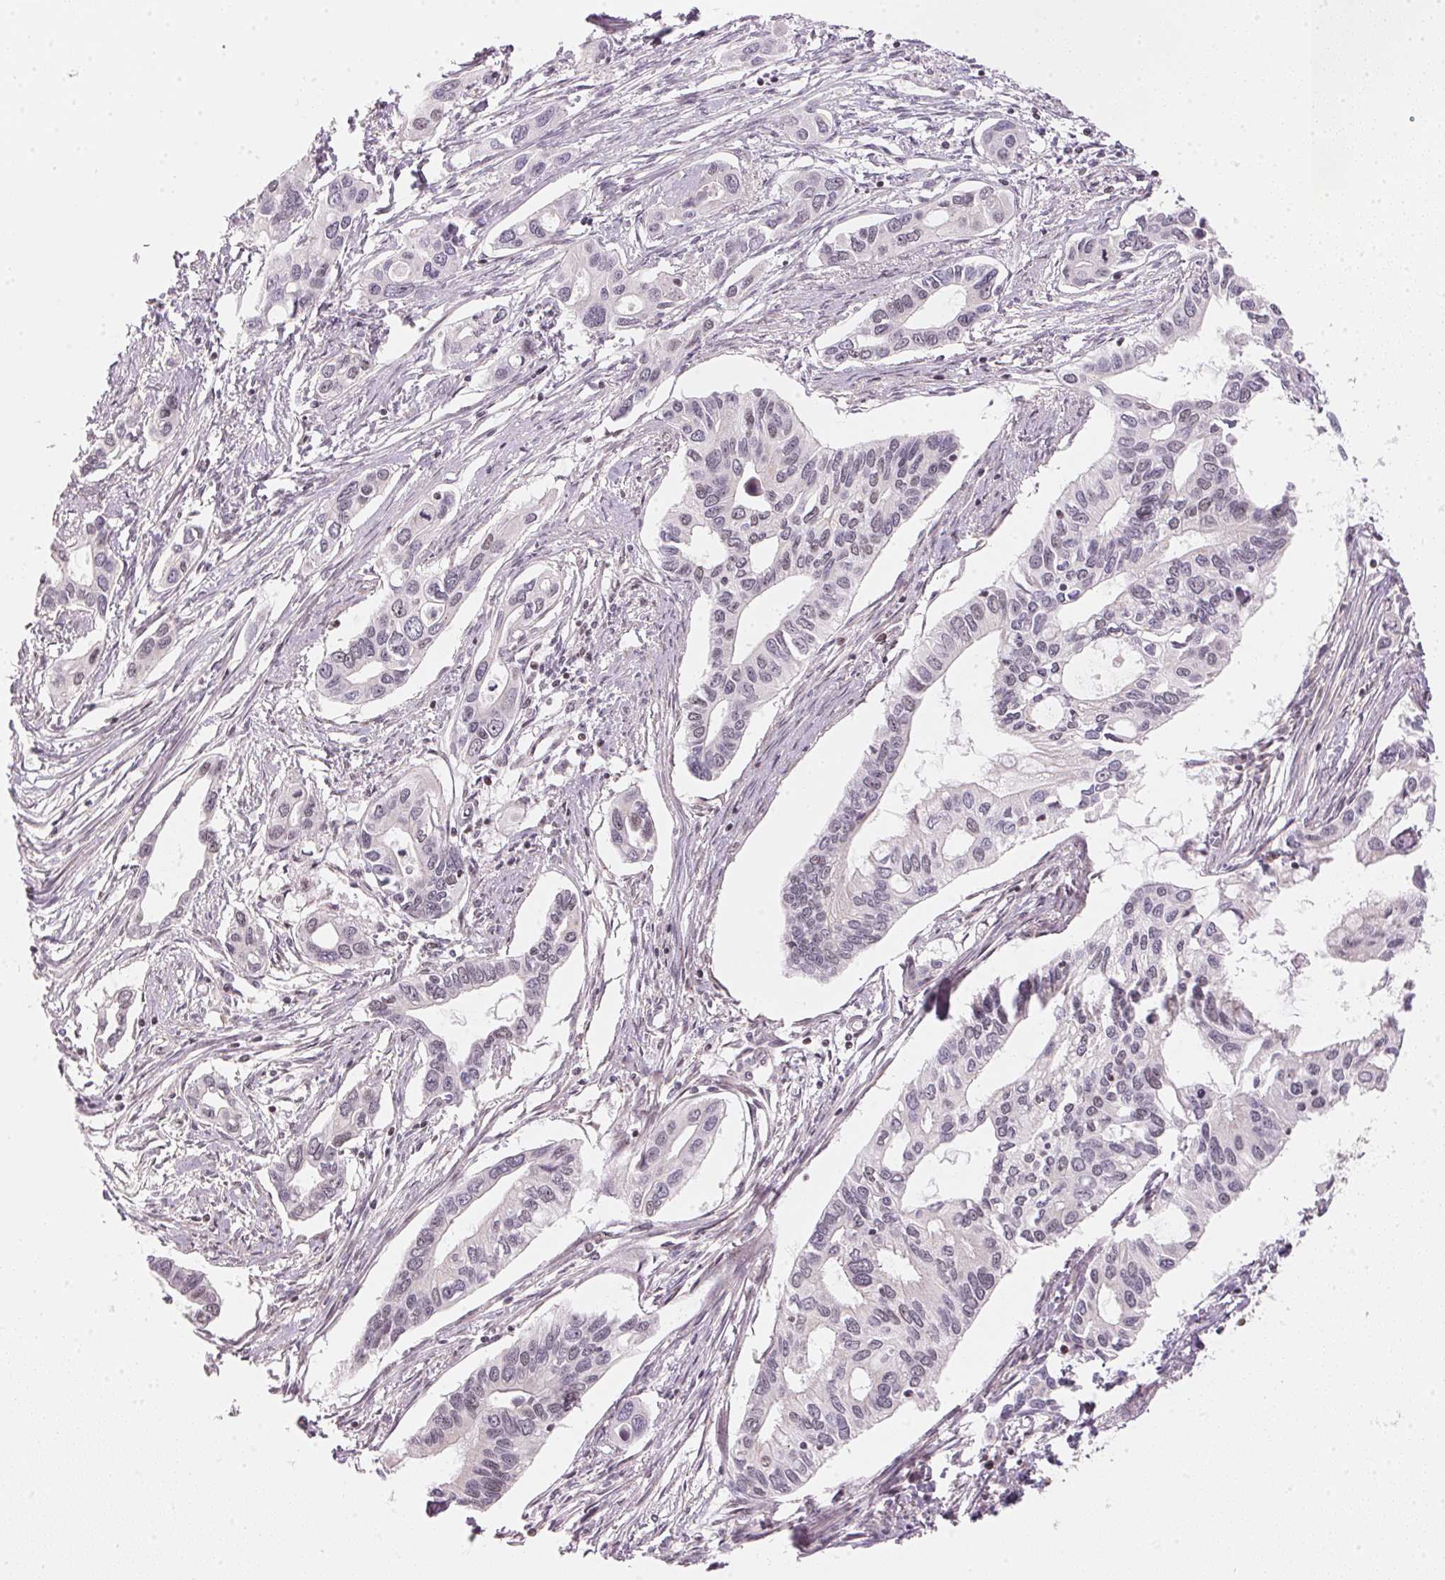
{"staining": {"intensity": "negative", "quantity": "none", "location": "none"}, "tissue": "pancreatic cancer", "cell_type": "Tumor cells", "image_type": "cancer", "snomed": [{"axis": "morphology", "description": "Adenocarcinoma, NOS"}, {"axis": "topography", "description": "Pancreas"}], "caption": "The immunohistochemistry image has no significant expression in tumor cells of adenocarcinoma (pancreatic) tissue. (DAB (3,3'-diaminobenzidine) immunohistochemistry with hematoxylin counter stain).", "gene": "KAT6A", "patient": {"sex": "male", "age": 60}}